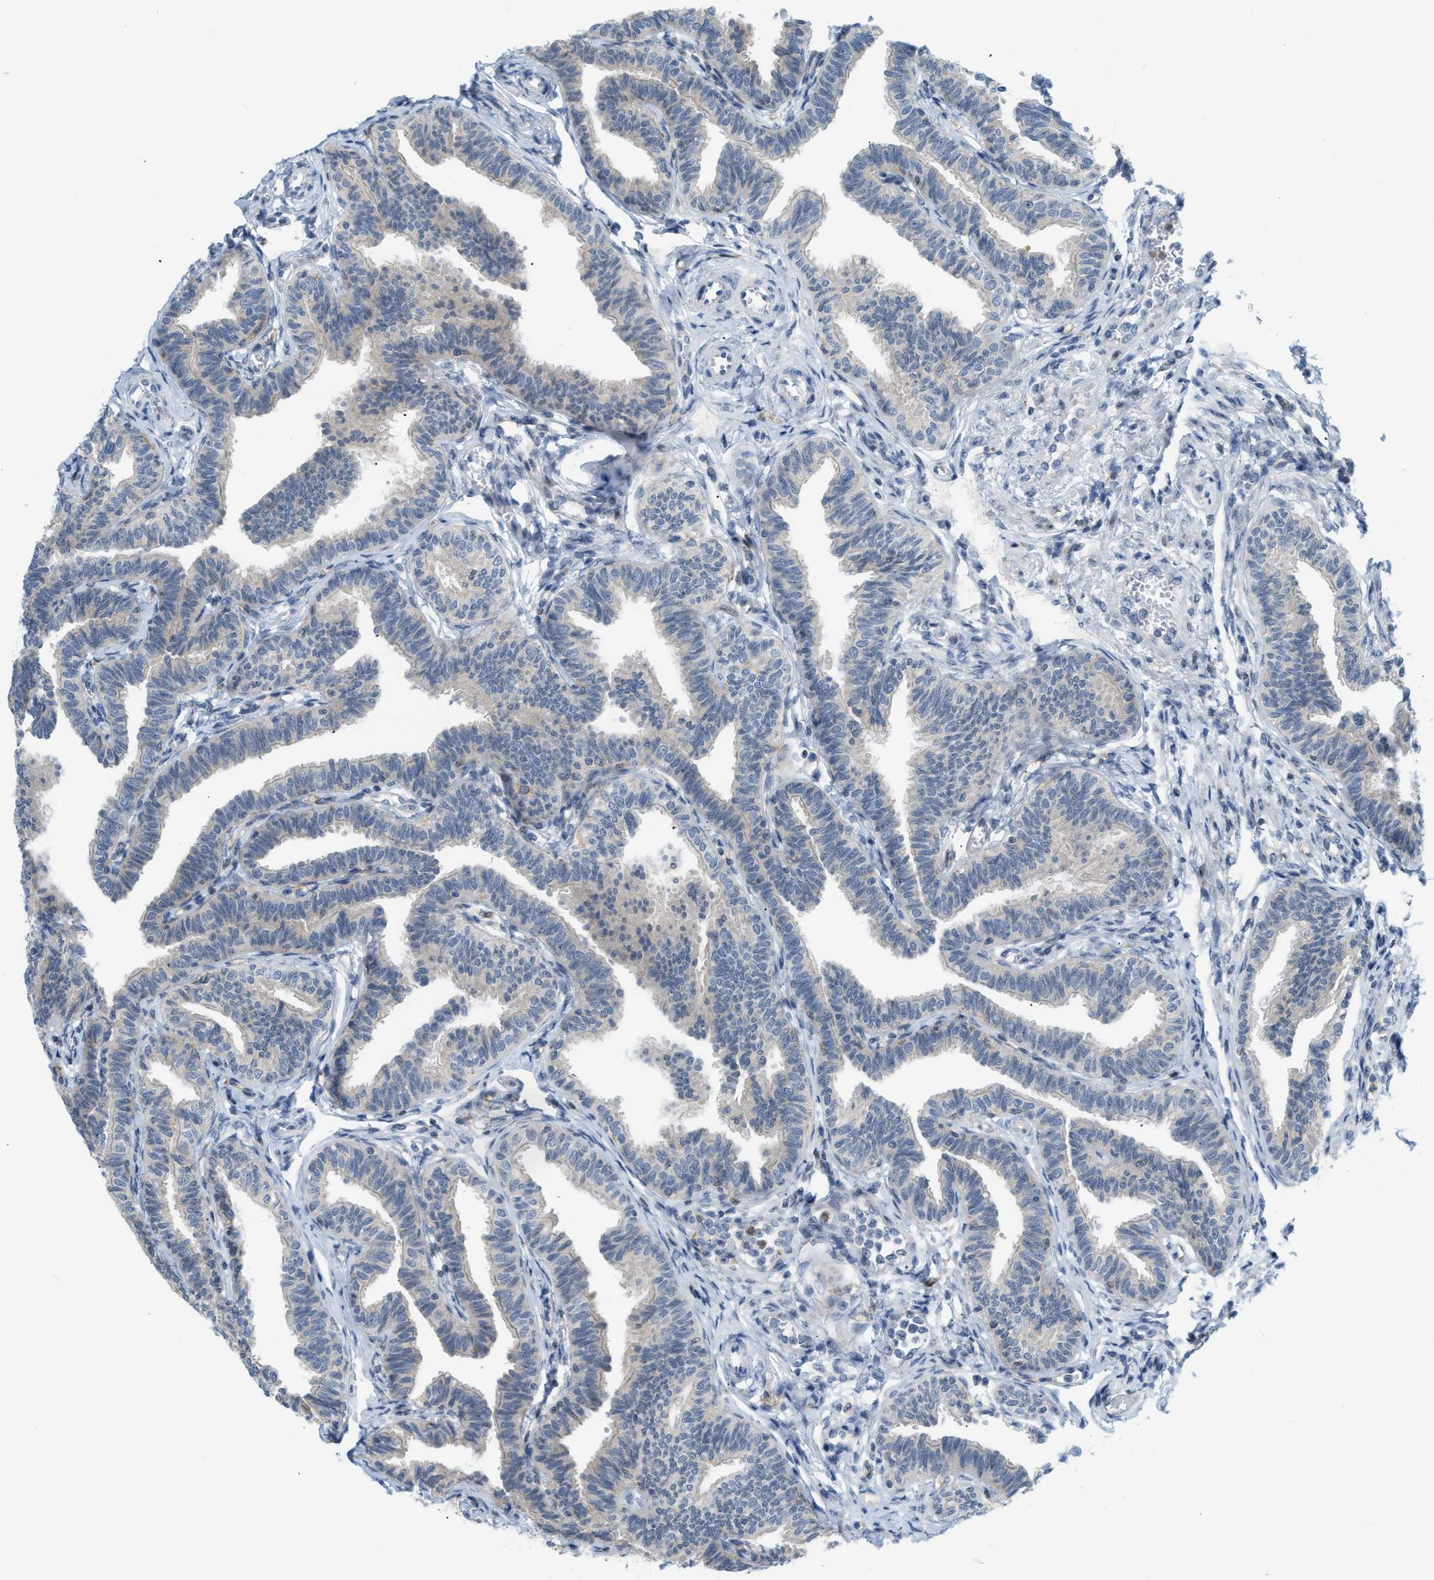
{"staining": {"intensity": "negative", "quantity": "none", "location": "none"}, "tissue": "fallopian tube", "cell_type": "Glandular cells", "image_type": "normal", "snomed": [{"axis": "morphology", "description": "Normal tissue, NOS"}, {"axis": "topography", "description": "Fallopian tube"}, {"axis": "topography", "description": "Ovary"}], "caption": "This is a histopathology image of immunohistochemistry (IHC) staining of normal fallopian tube, which shows no staining in glandular cells.", "gene": "ZNF408", "patient": {"sex": "female", "age": 23}}